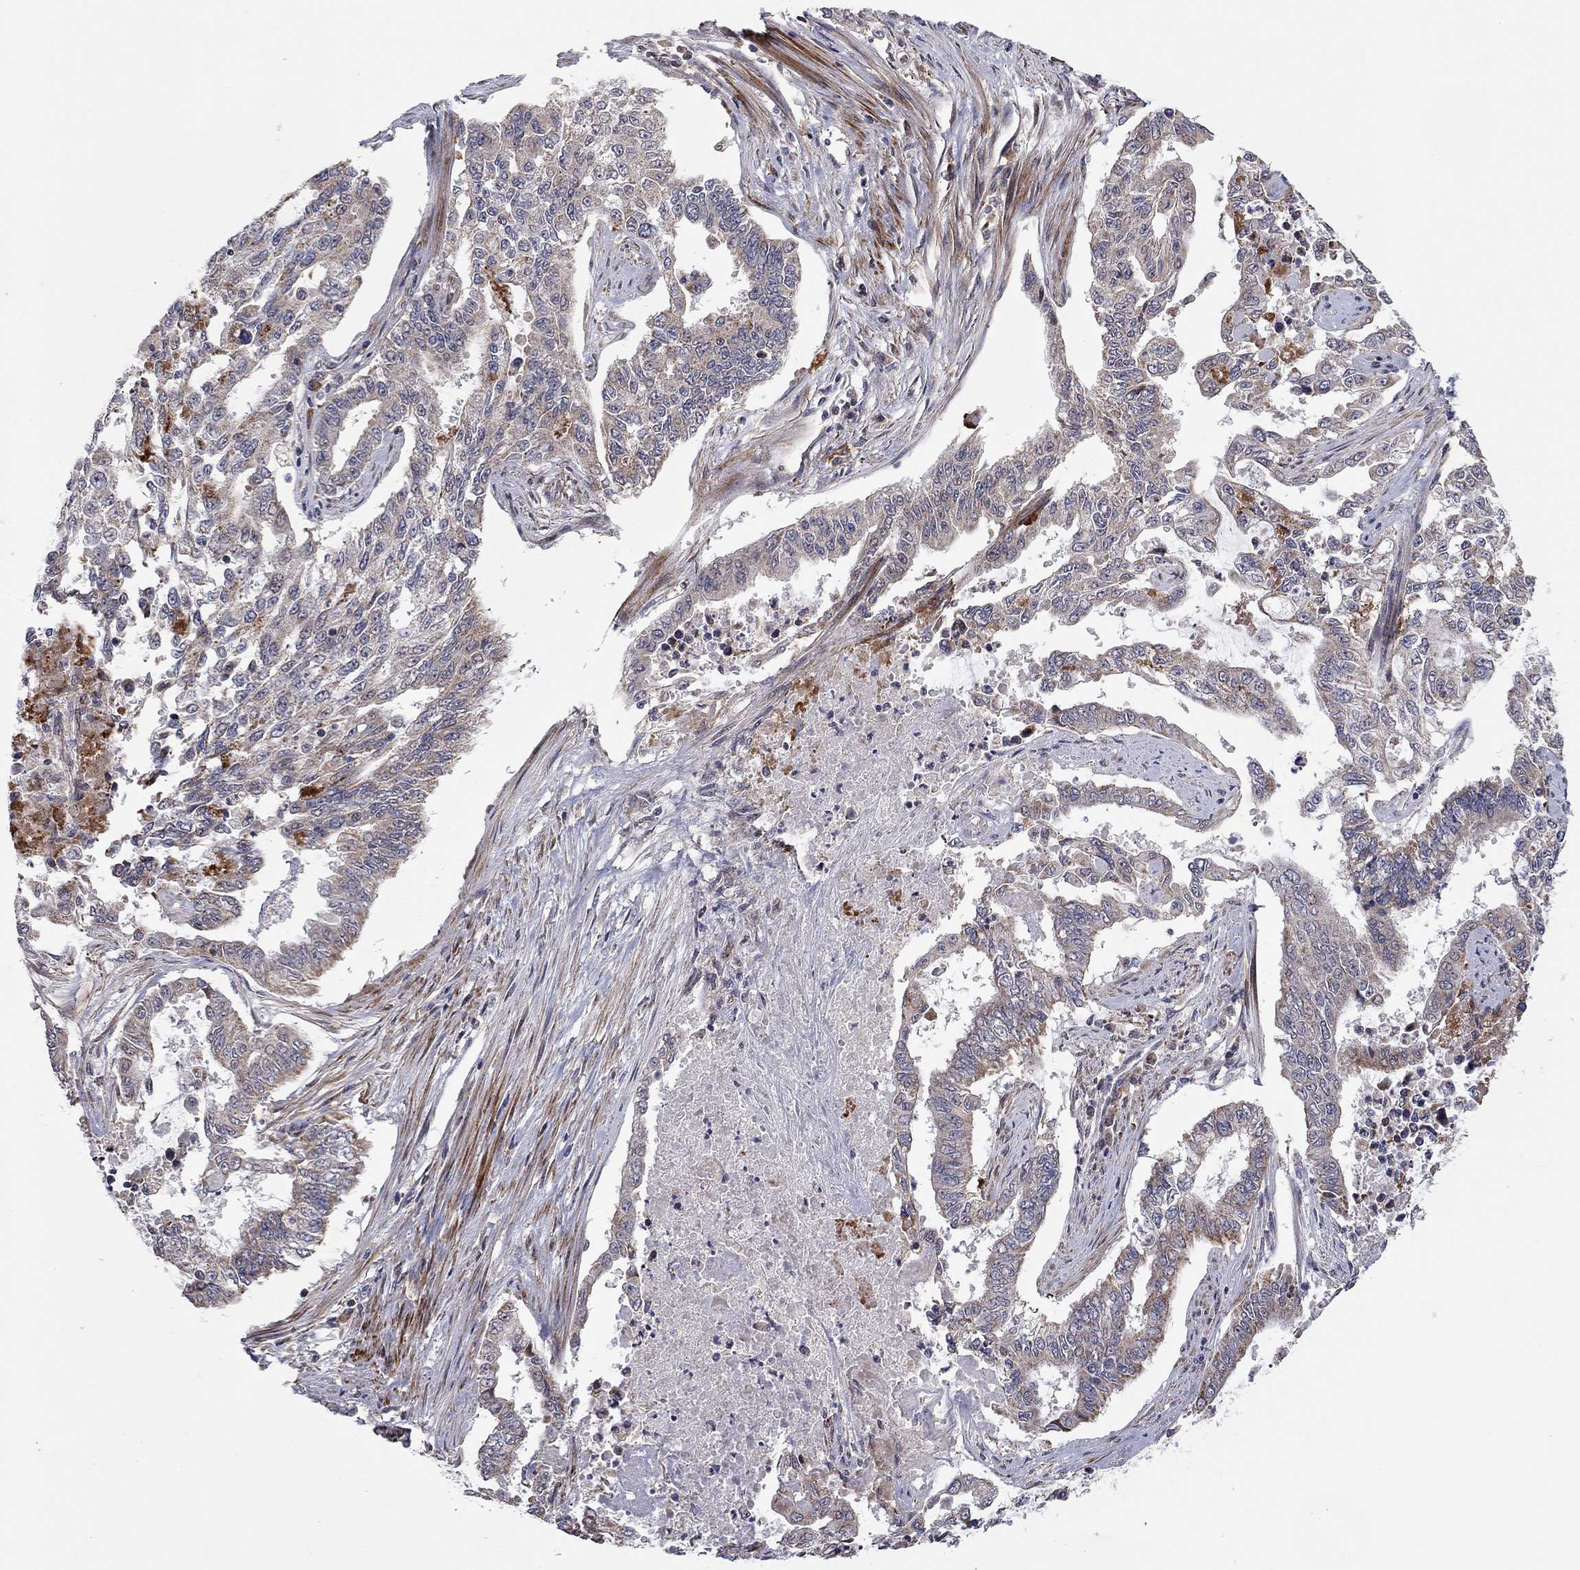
{"staining": {"intensity": "weak", "quantity": "25%-75%", "location": "cytoplasmic/membranous"}, "tissue": "endometrial cancer", "cell_type": "Tumor cells", "image_type": "cancer", "snomed": [{"axis": "morphology", "description": "Adenocarcinoma, NOS"}, {"axis": "topography", "description": "Uterus"}], "caption": "An image of endometrial adenocarcinoma stained for a protein demonstrates weak cytoplasmic/membranous brown staining in tumor cells. (DAB IHC, brown staining for protein, blue staining for nuclei).", "gene": "IDS", "patient": {"sex": "female", "age": 59}}